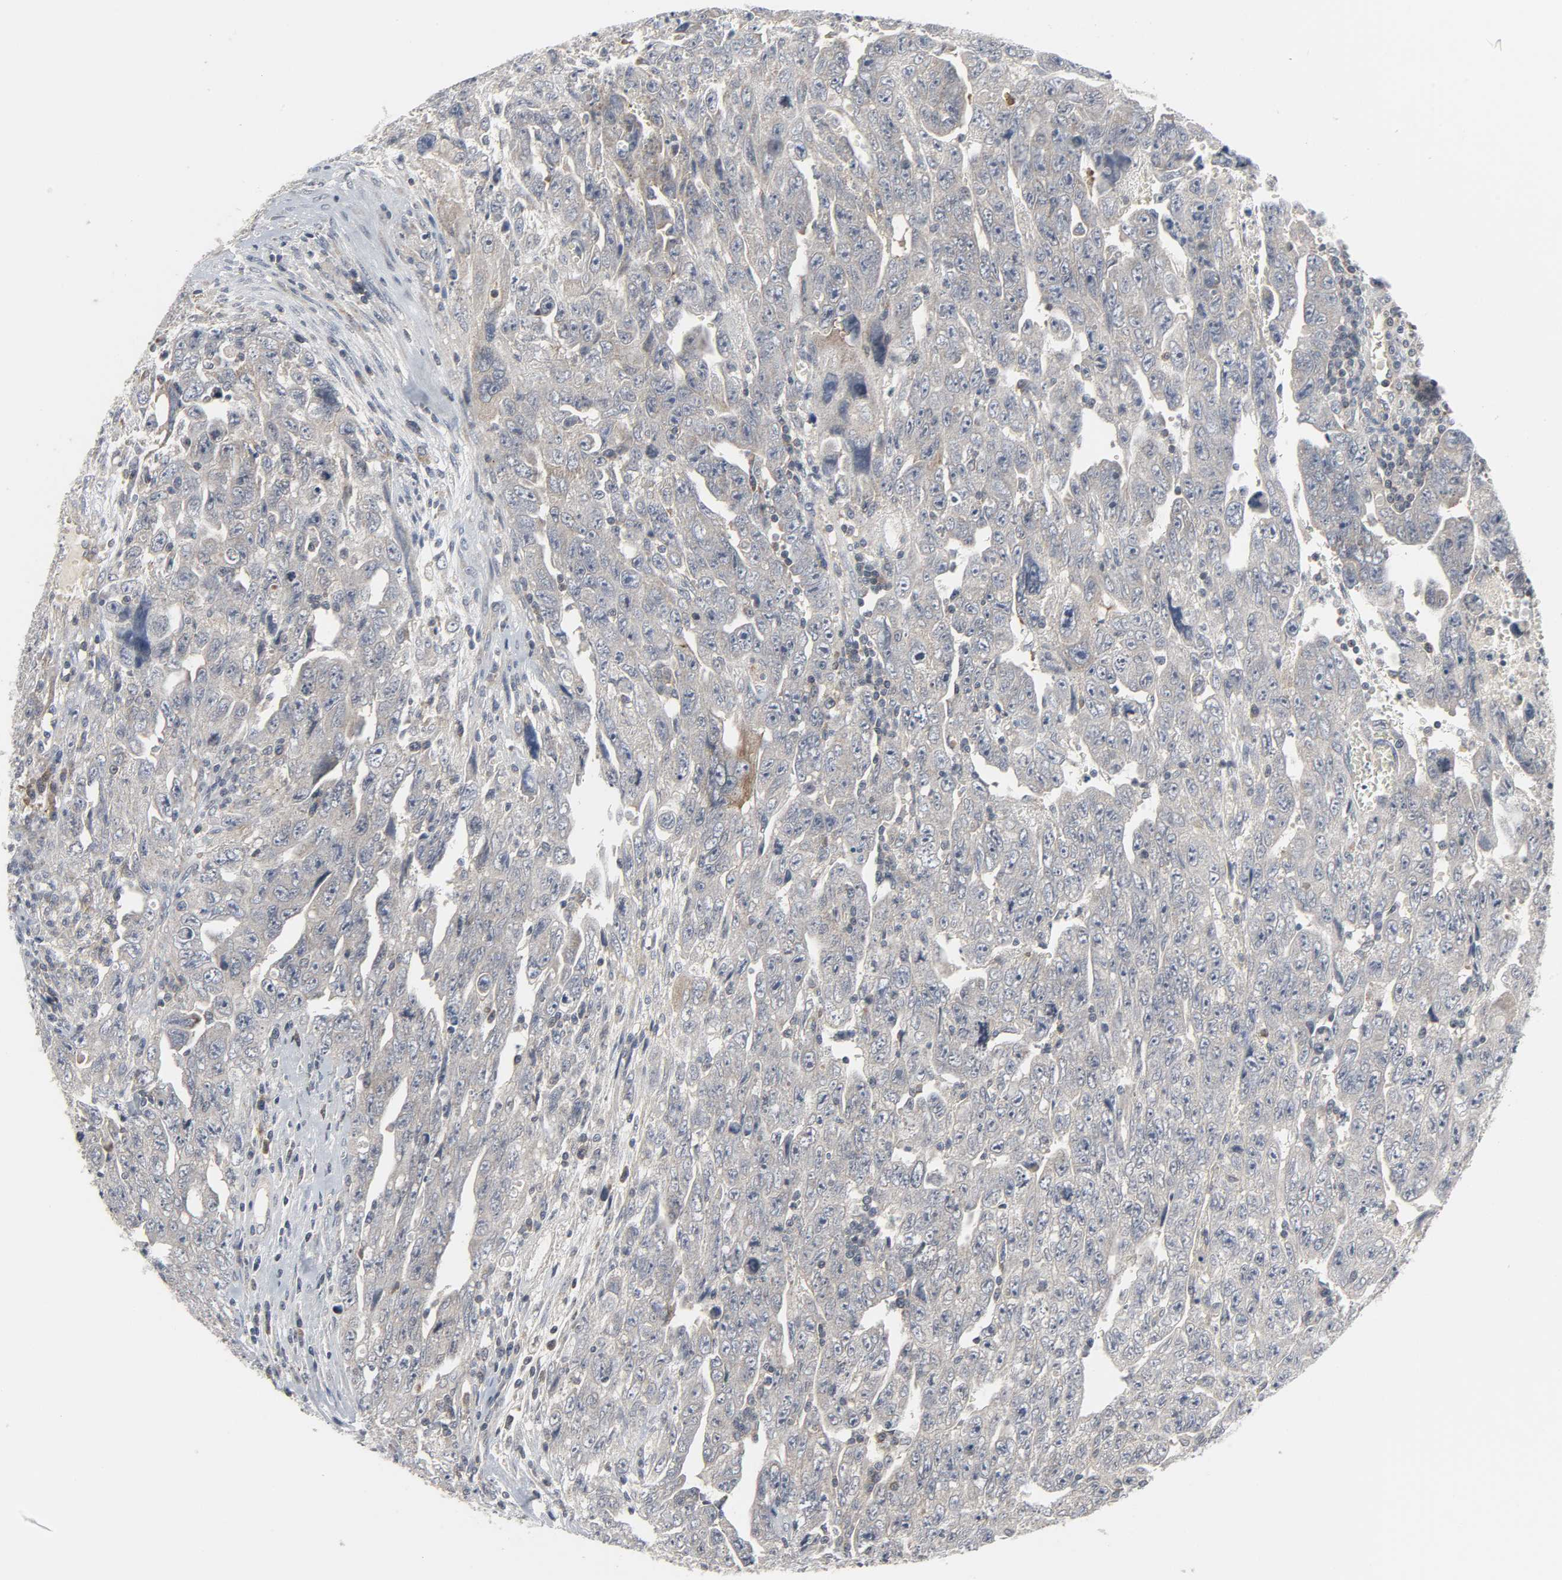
{"staining": {"intensity": "weak", "quantity": "25%-75%", "location": "cytoplasmic/membranous"}, "tissue": "testis cancer", "cell_type": "Tumor cells", "image_type": "cancer", "snomed": [{"axis": "morphology", "description": "Carcinoma, Embryonal, NOS"}, {"axis": "topography", "description": "Testis"}], "caption": "Immunohistochemical staining of testis cancer exhibits weak cytoplasmic/membranous protein staining in about 25%-75% of tumor cells.", "gene": "CLIP1", "patient": {"sex": "male", "age": 28}}